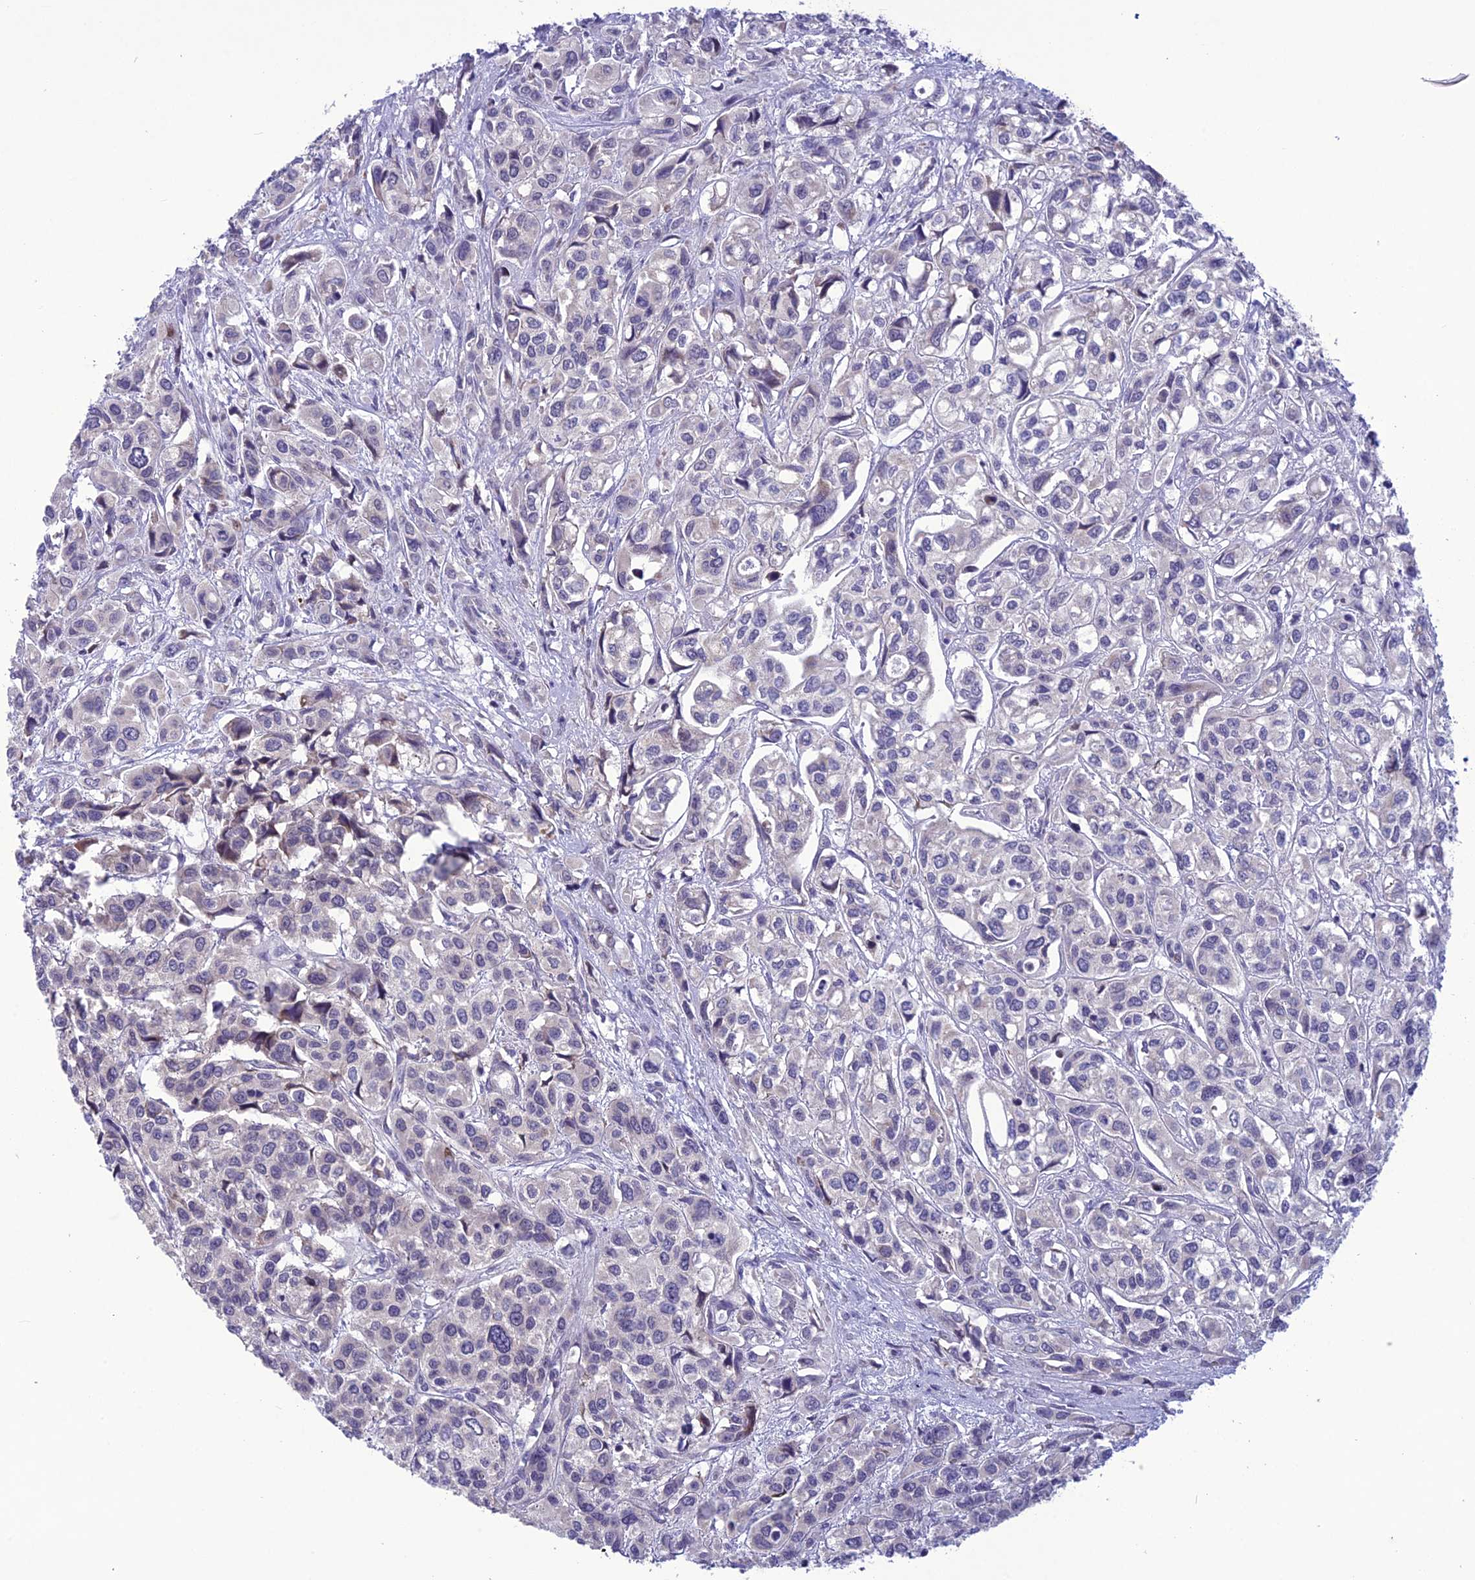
{"staining": {"intensity": "negative", "quantity": "none", "location": "none"}, "tissue": "urothelial cancer", "cell_type": "Tumor cells", "image_type": "cancer", "snomed": [{"axis": "morphology", "description": "Urothelial carcinoma, High grade"}, {"axis": "topography", "description": "Urinary bladder"}], "caption": "Image shows no protein positivity in tumor cells of urothelial cancer tissue. (Immunohistochemistry, brightfield microscopy, high magnification).", "gene": "PSMF1", "patient": {"sex": "male", "age": 67}}